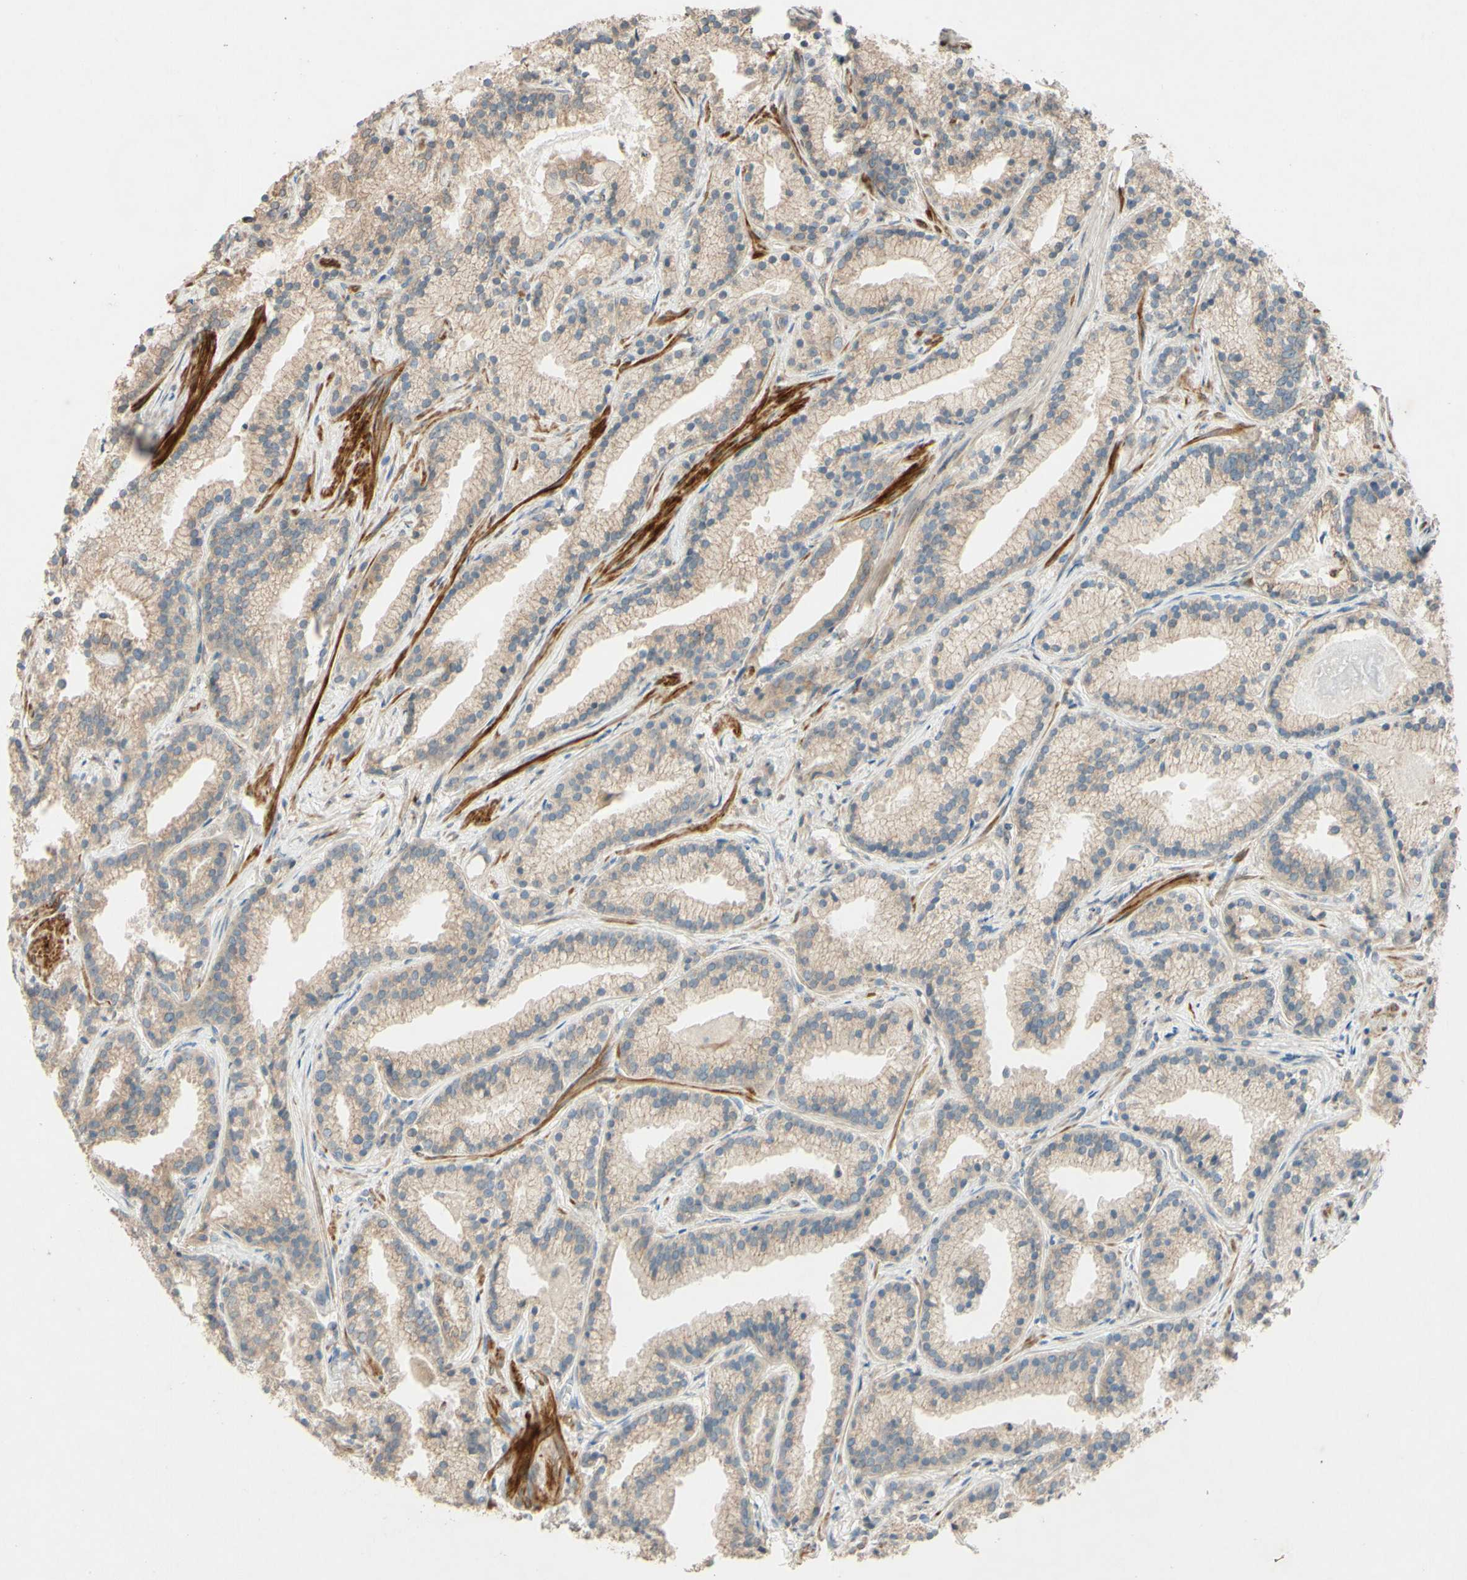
{"staining": {"intensity": "moderate", "quantity": "25%-75%", "location": "cytoplasmic/membranous,nuclear"}, "tissue": "prostate cancer", "cell_type": "Tumor cells", "image_type": "cancer", "snomed": [{"axis": "morphology", "description": "Adenocarcinoma, Low grade"}, {"axis": "topography", "description": "Prostate"}], "caption": "There is medium levels of moderate cytoplasmic/membranous and nuclear staining in tumor cells of adenocarcinoma (low-grade) (prostate), as demonstrated by immunohistochemical staining (brown color).", "gene": "PTPRU", "patient": {"sex": "male", "age": 59}}